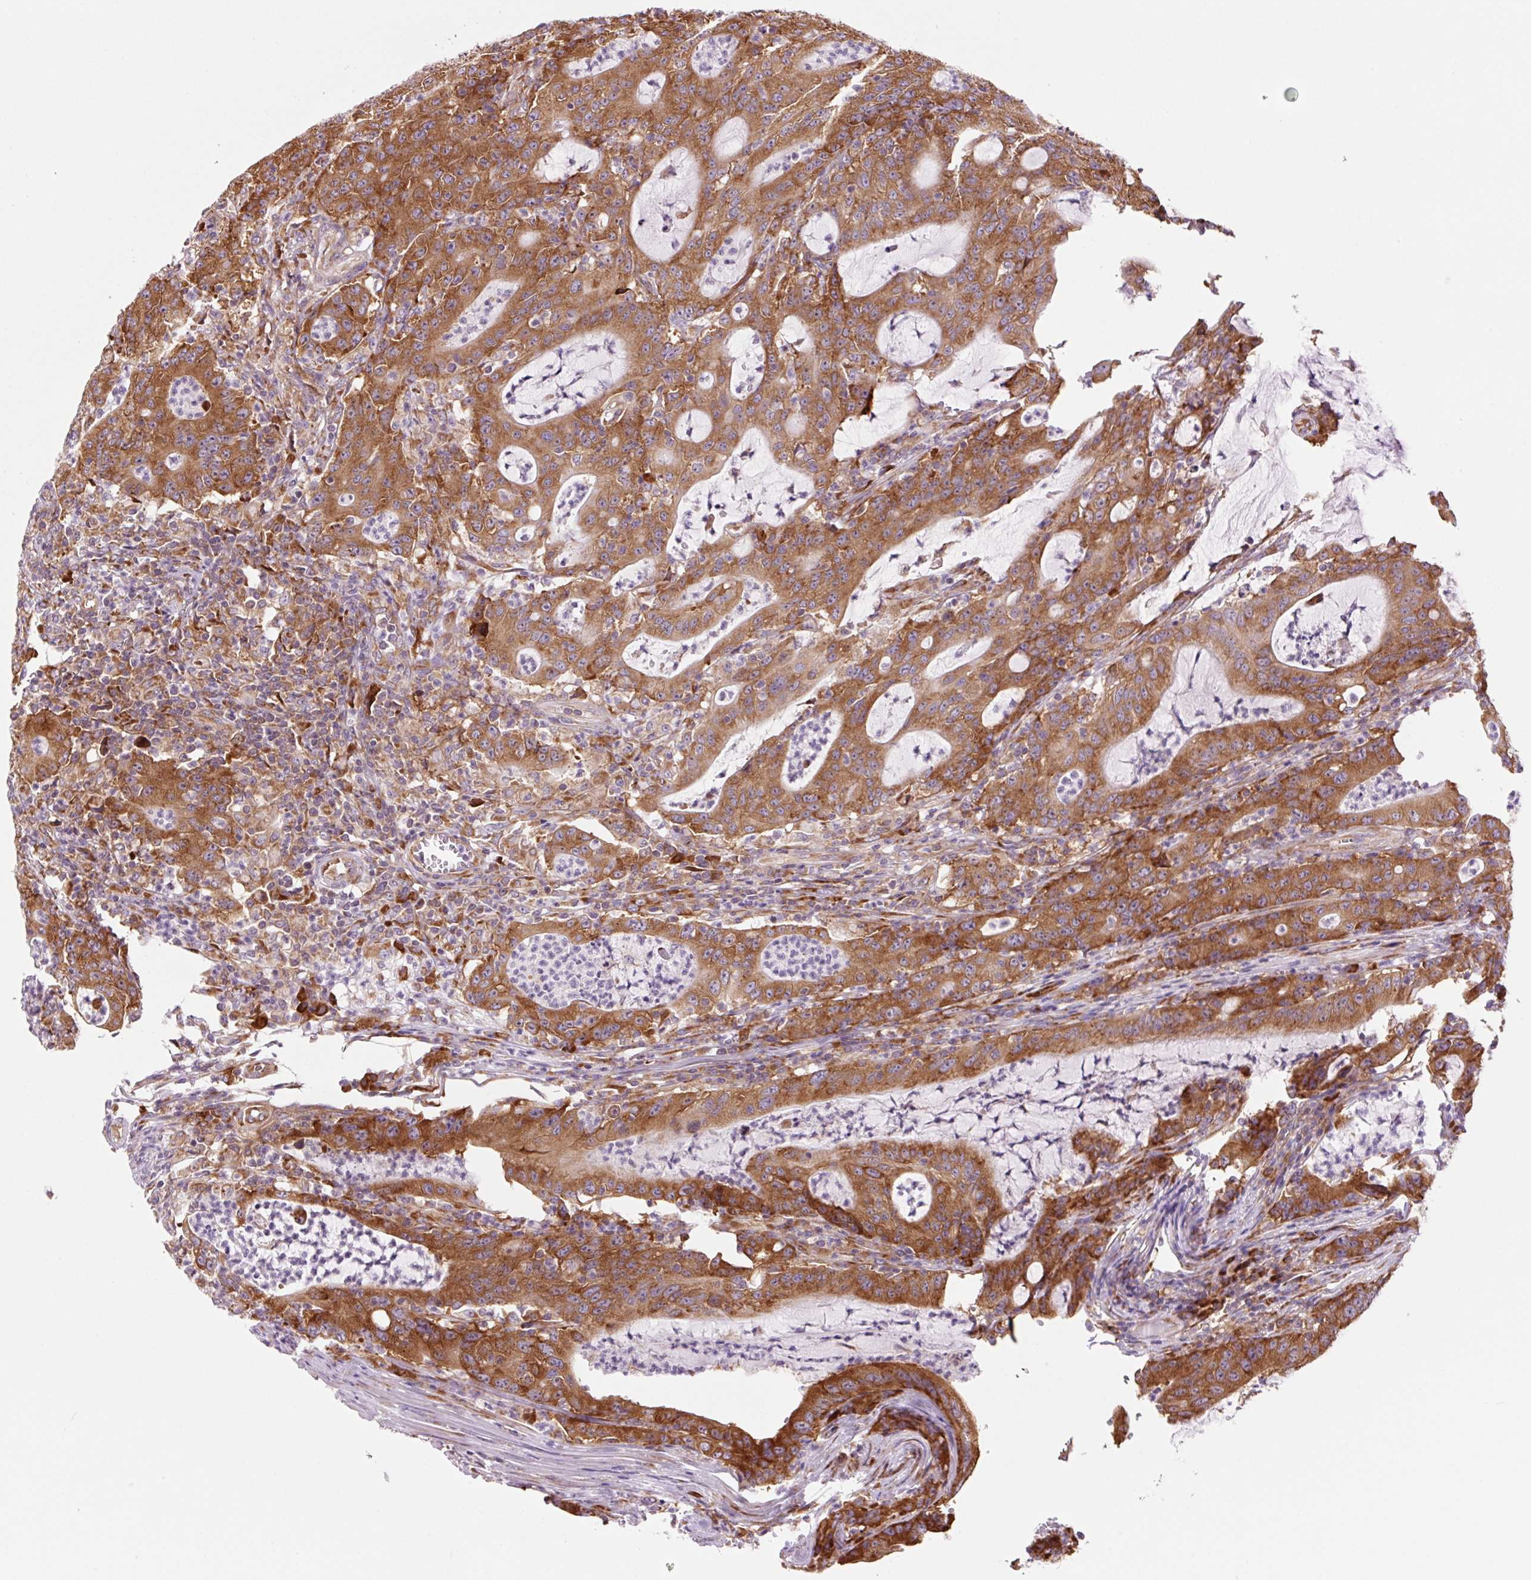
{"staining": {"intensity": "strong", "quantity": ">75%", "location": "cytoplasmic/membranous"}, "tissue": "colorectal cancer", "cell_type": "Tumor cells", "image_type": "cancer", "snomed": [{"axis": "morphology", "description": "Adenocarcinoma, NOS"}, {"axis": "topography", "description": "Colon"}], "caption": "Brown immunohistochemical staining in adenocarcinoma (colorectal) exhibits strong cytoplasmic/membranous staining in approximately >75% of tumor cells. (Brightfield microscopy of DAB IHC at high magnification).", "gene": "RPL41", "patient": {"sex": "male", "age": 83}}